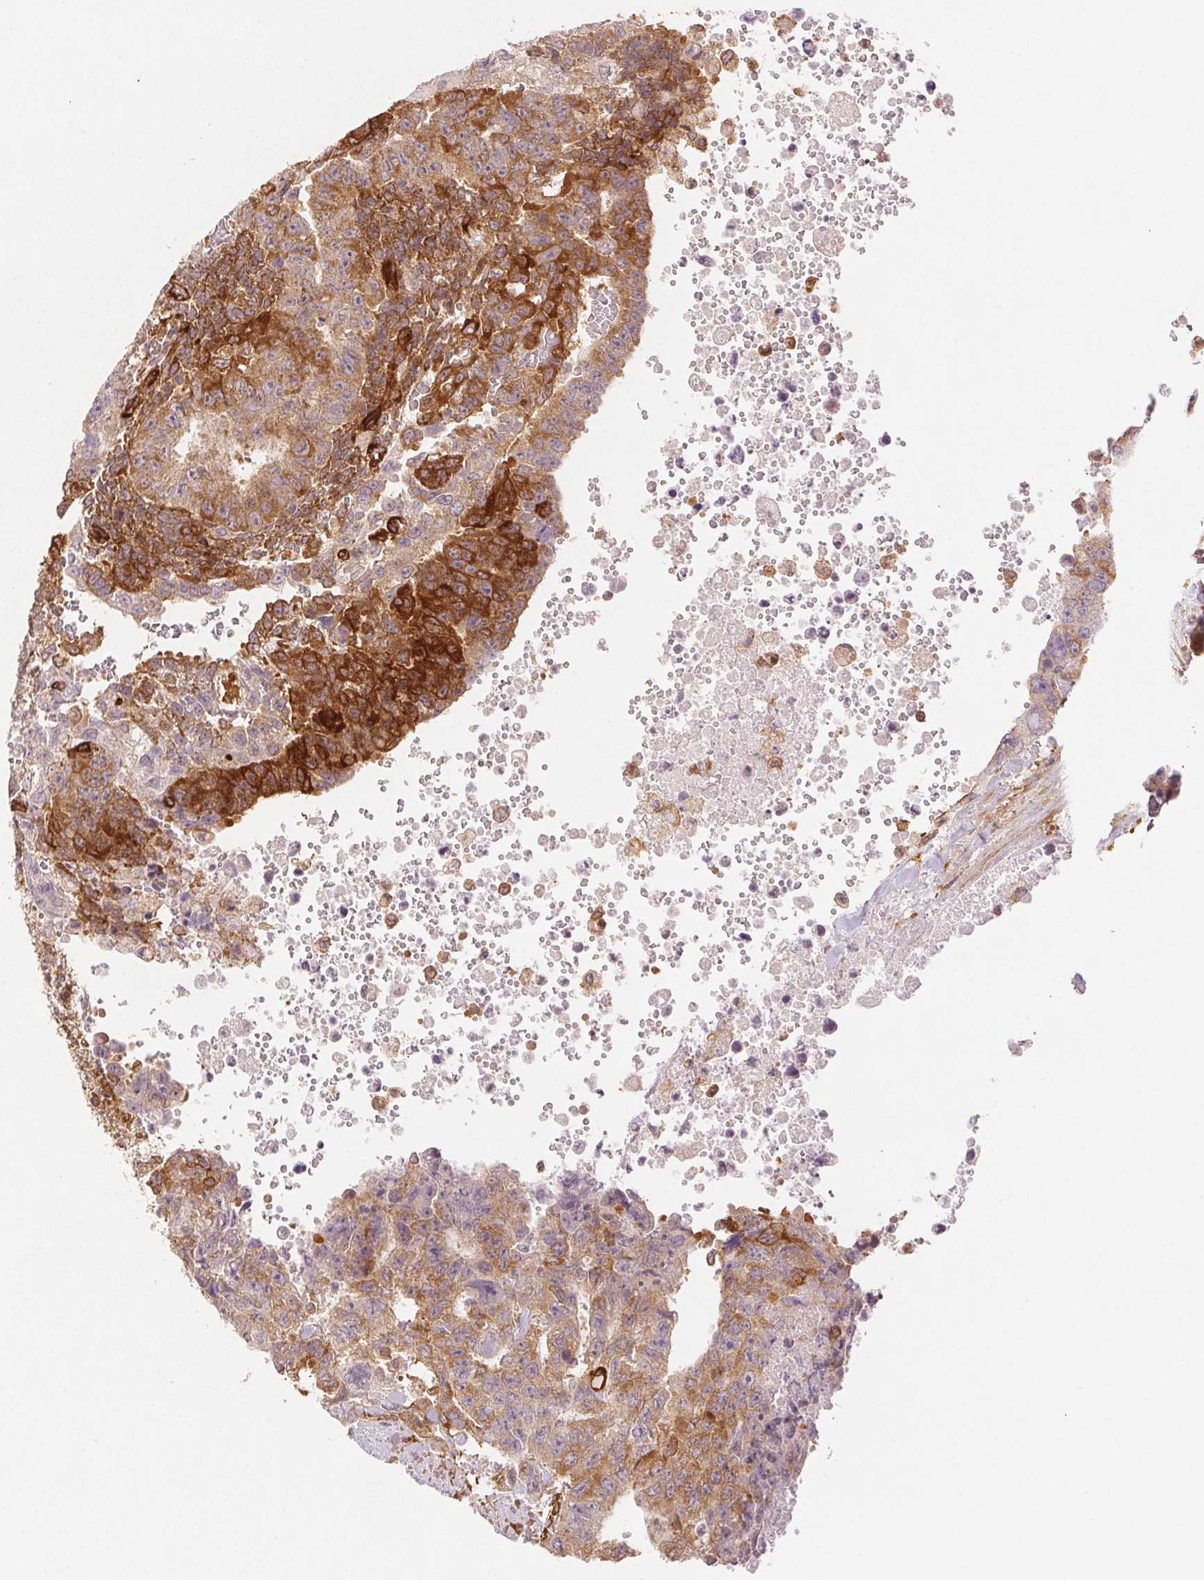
{"staining": {"intensity": "moderate", "quantity": ">75%", "location": "cytoplasmic/membranous"}, "tissue": "testis cancer", "cell_type": "Tumor cells", "image_type": "cancer", "snomed": [{"axis": "morphology", "description": "Carcinoma, Embryonal, NOS"}, {"axis": "topography", "description": "Testis"}], "caption": "Testis embryonal carcinoma tissue displays moderate cytoplasmic/membranous staining in about >75% of tumor cells, visualized by immunohistochemistry. Ihc stains the protein in brown and the nuclei are stained blue.", "gene": "DIAPH2", "patient": {"sex": "male", "age": 24}}